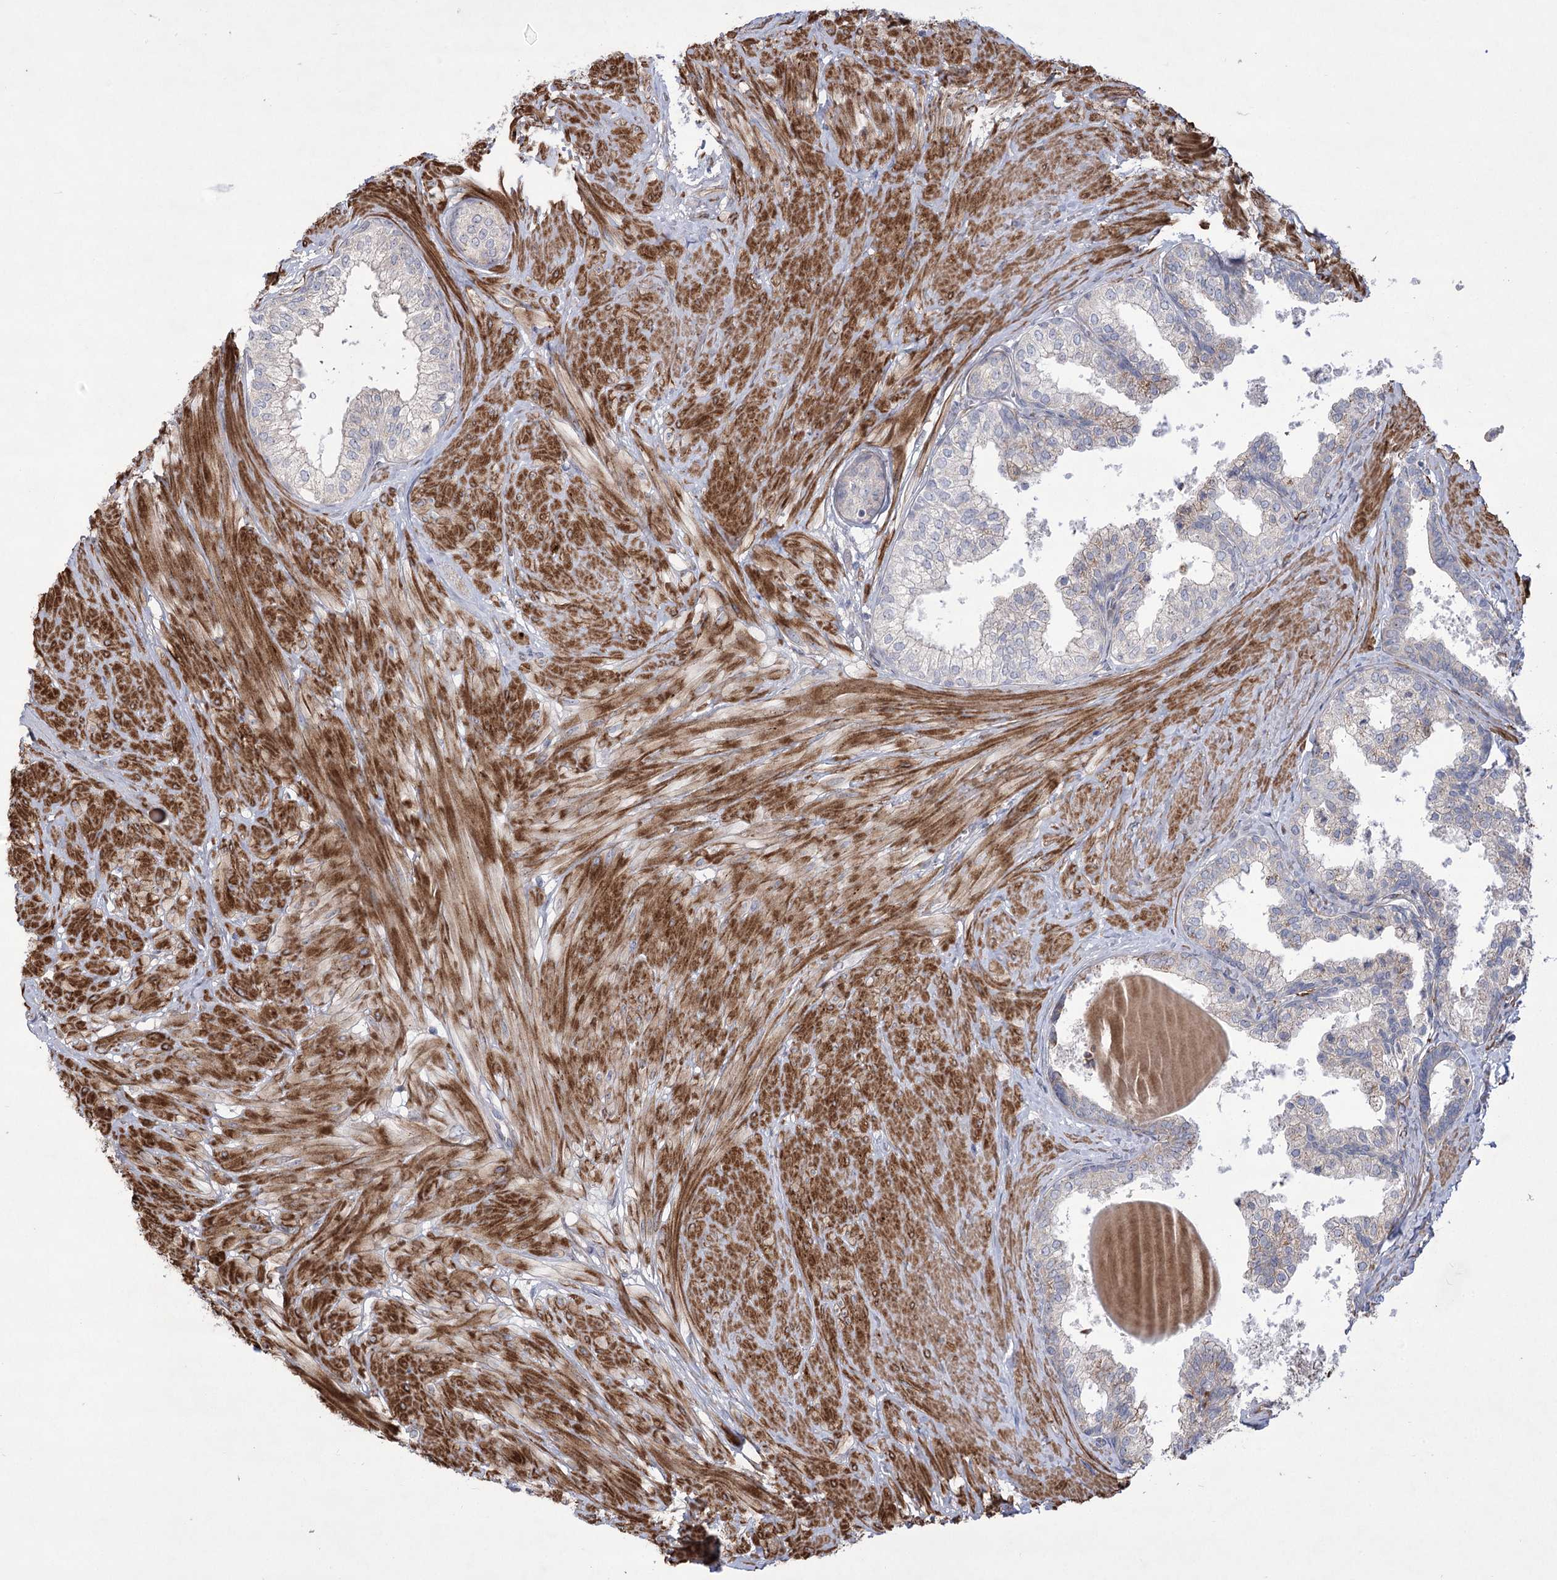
{"staining": {"intensity": "weak", "quantity": "25%-75%", "location": "cytoplasmic/membranous"}, "tissue": "prostate", "cell_type": "Glandular cells", "image_type": "normal", "snomed": [{"axis": "morphology", "description": "Normal tissue, NOS"}, {"axis": "topography", "description": "Prostate"}], "caption": "The micrograph exhibits a brown stain indicating the presence of a protein in the cytoplasmic/membranous of glandular cells in prostate.", "gene": "RNF24", "patient": {"sex": "male", "age": 48}}